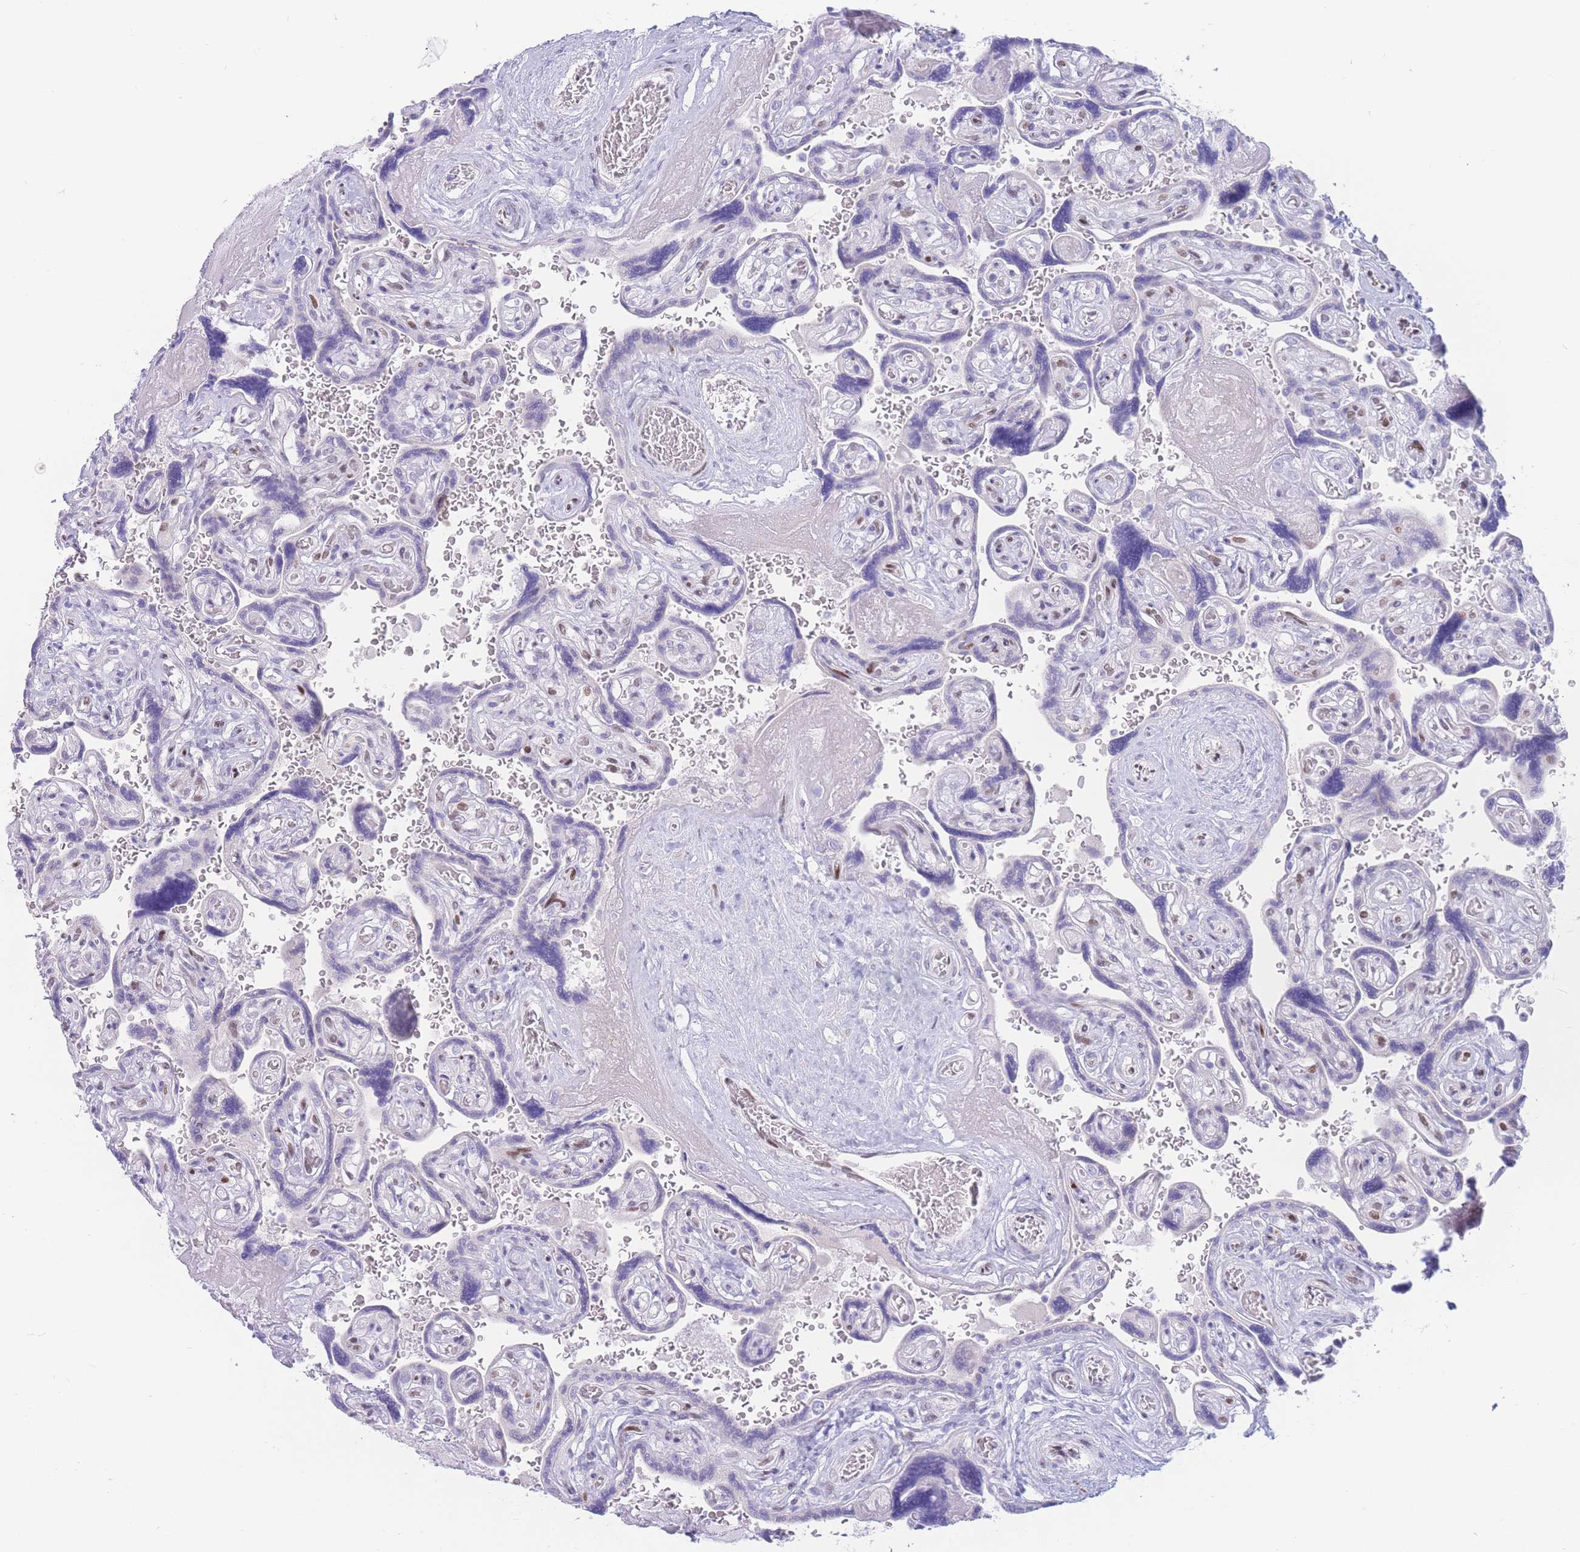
{"staining": {"intensity": "negative", "quantity": "none", "location": "none"}, "tissue": "placenta", "cell_type": "Decidual cells", "image_type": "normal", "snomed": [{"axis": "morphology", "description": "Normal tissue, NOS"}, {"axis": "topography", "description": "Placenta"}], "caption": "Immunohistochemistry image of normal placenta: placenta stained with DAB (3,3'-diaminobenzidine) exhibits no significant protein positivity in decidual cells.", "gene": "PSMB5", "patient": {"sex": "female", "age": 32}}